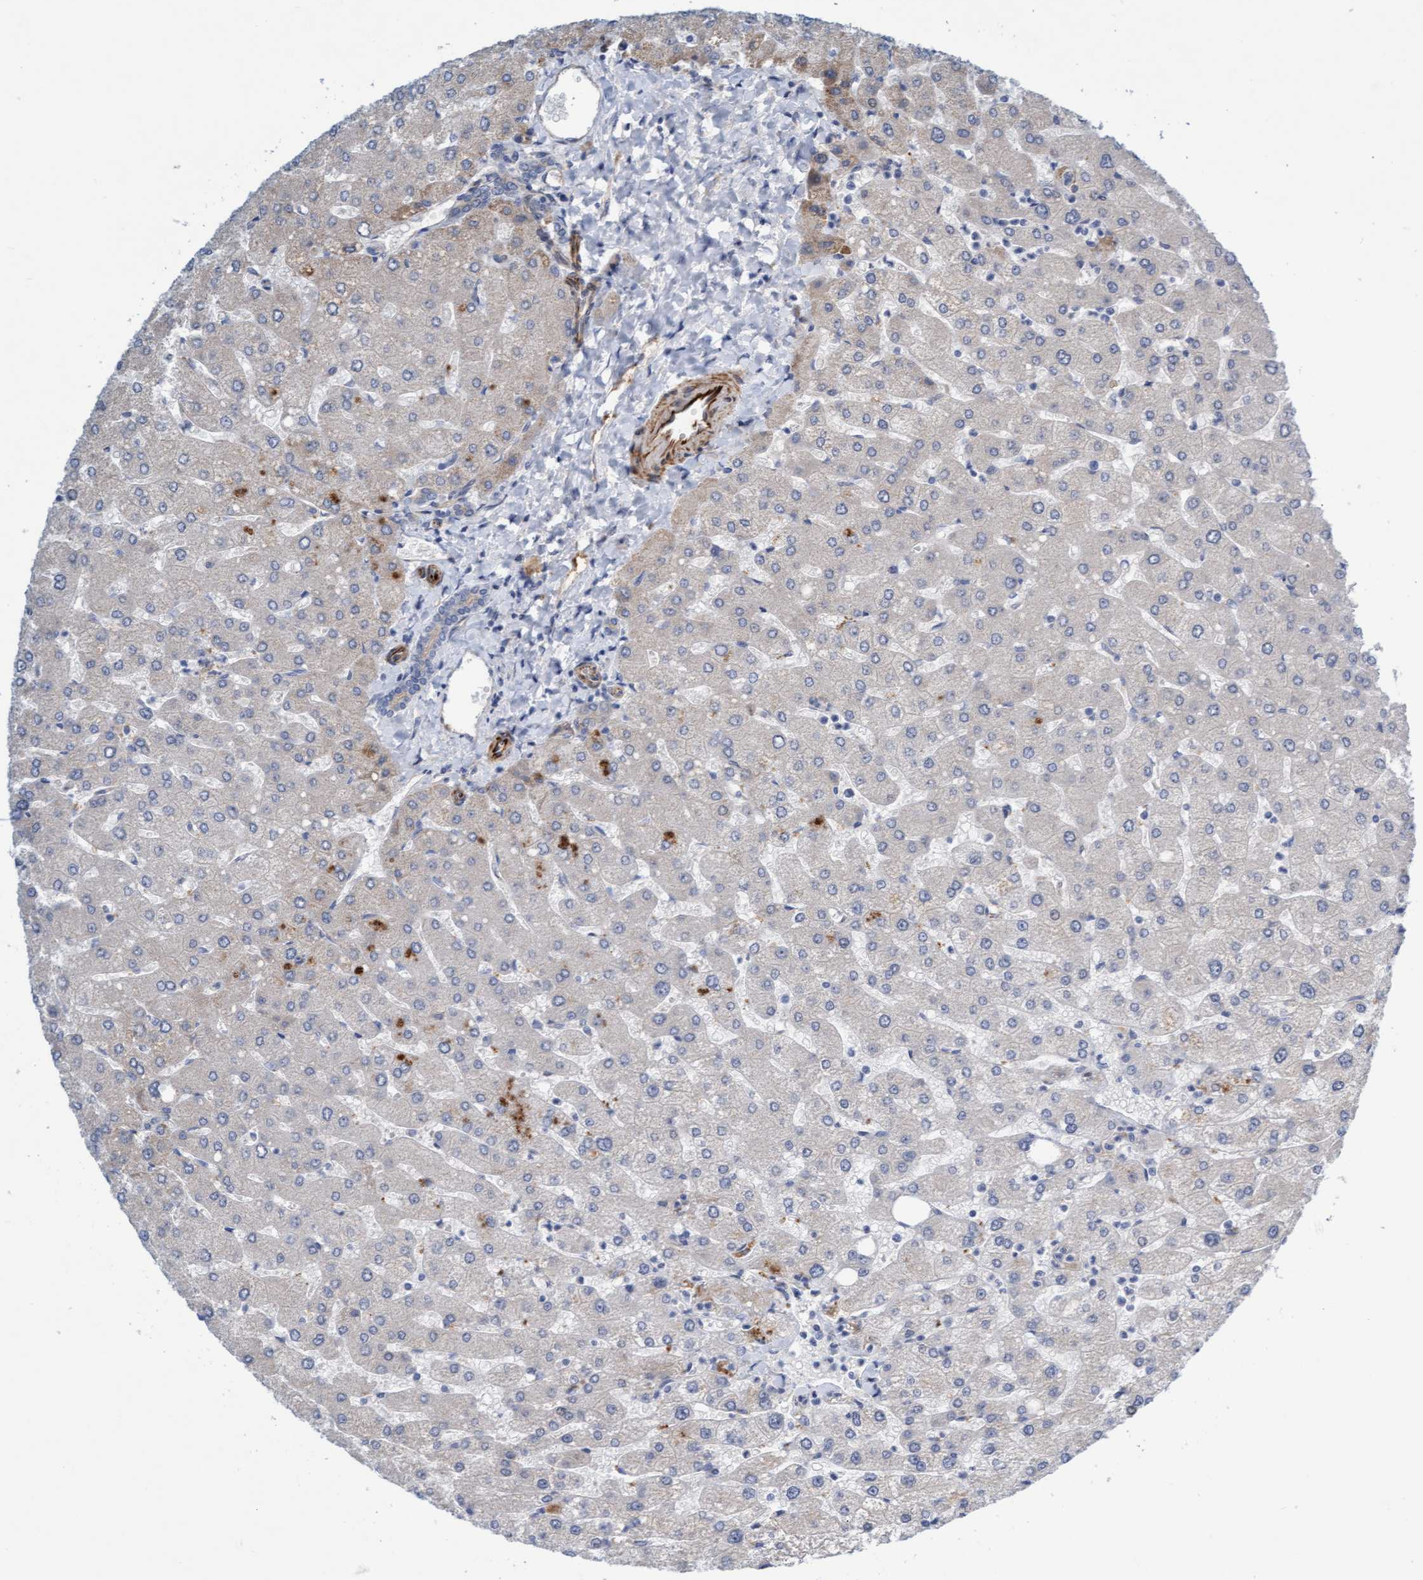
{"staining": {"intensity": "negative", "quantity": "none", "location": "none"}, "tissue": "liver", "cell_type": "Cholangiocytes", "image_type": "normal", "snomed": [{"axis": "morphology", "description": "Normal tissue, NOS"}, {"axis": "topography", "description": "Liver"}], "caption": "Immunohistochemistry (IHC) photomicrograph of normal liver stained for a protein (brown), which shows no staining in cholangiocytes.", "gene": "POLG2", "patient": {"sex": "male", "age": 55}}